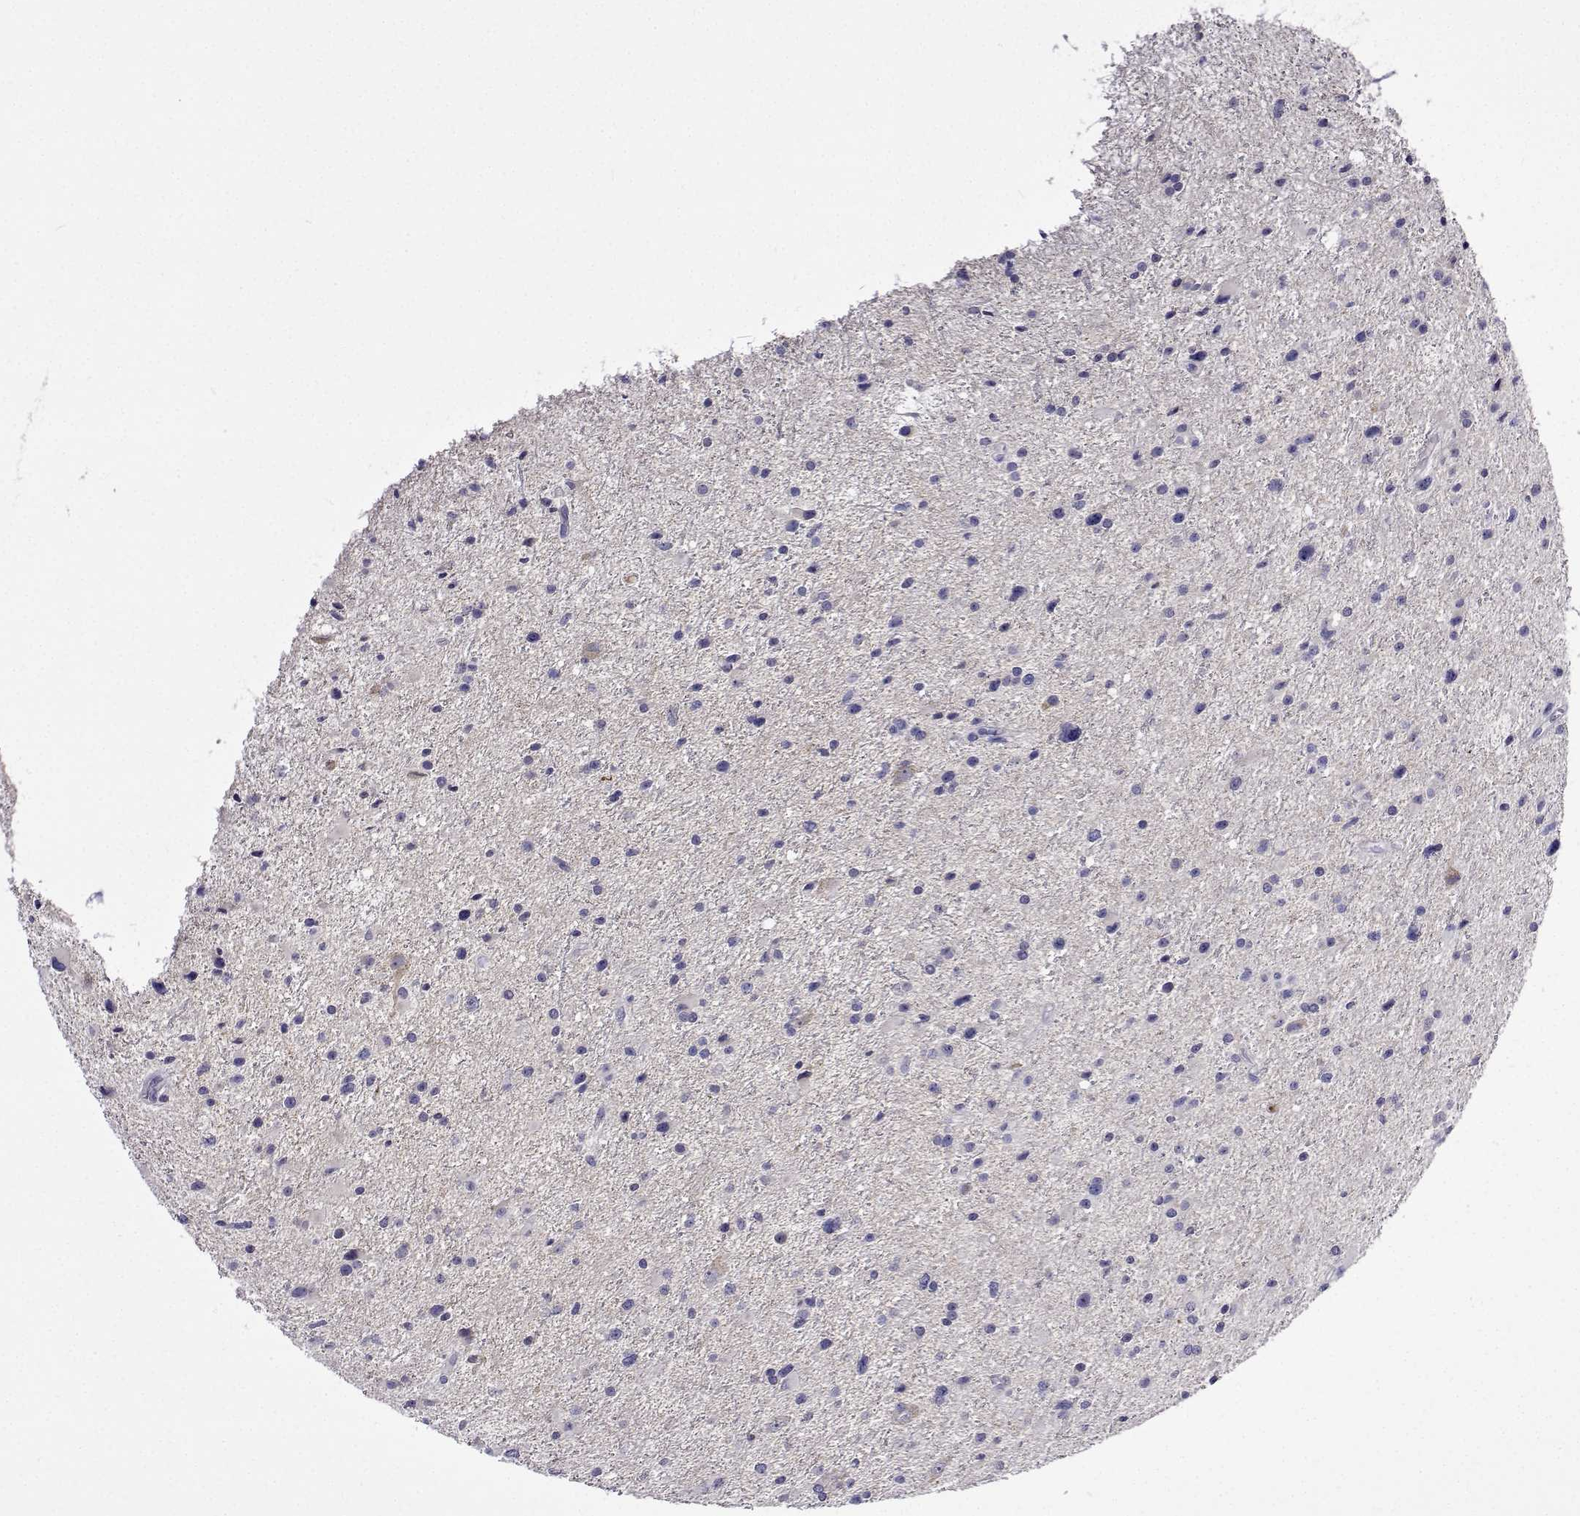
{"staining": {"intensity": "negative", "quantity": "none", "location": "none"}, "tissue": "glioma", "cell_type": "Tumor cells", "image_type": "cancer", "snomed": [{"axis": "morphology", "description": "Glioma, malignant, Low grade"}, {"axis": "topography", "description": "Brain"}], "caption": "Human malignant glioma (low-grade) stained for a protein using immunohistochemistry (IHC) displays no staining in tumor cells.", "gene": "SULT2A1", "patient": {"sex": "female", "age": 32}}